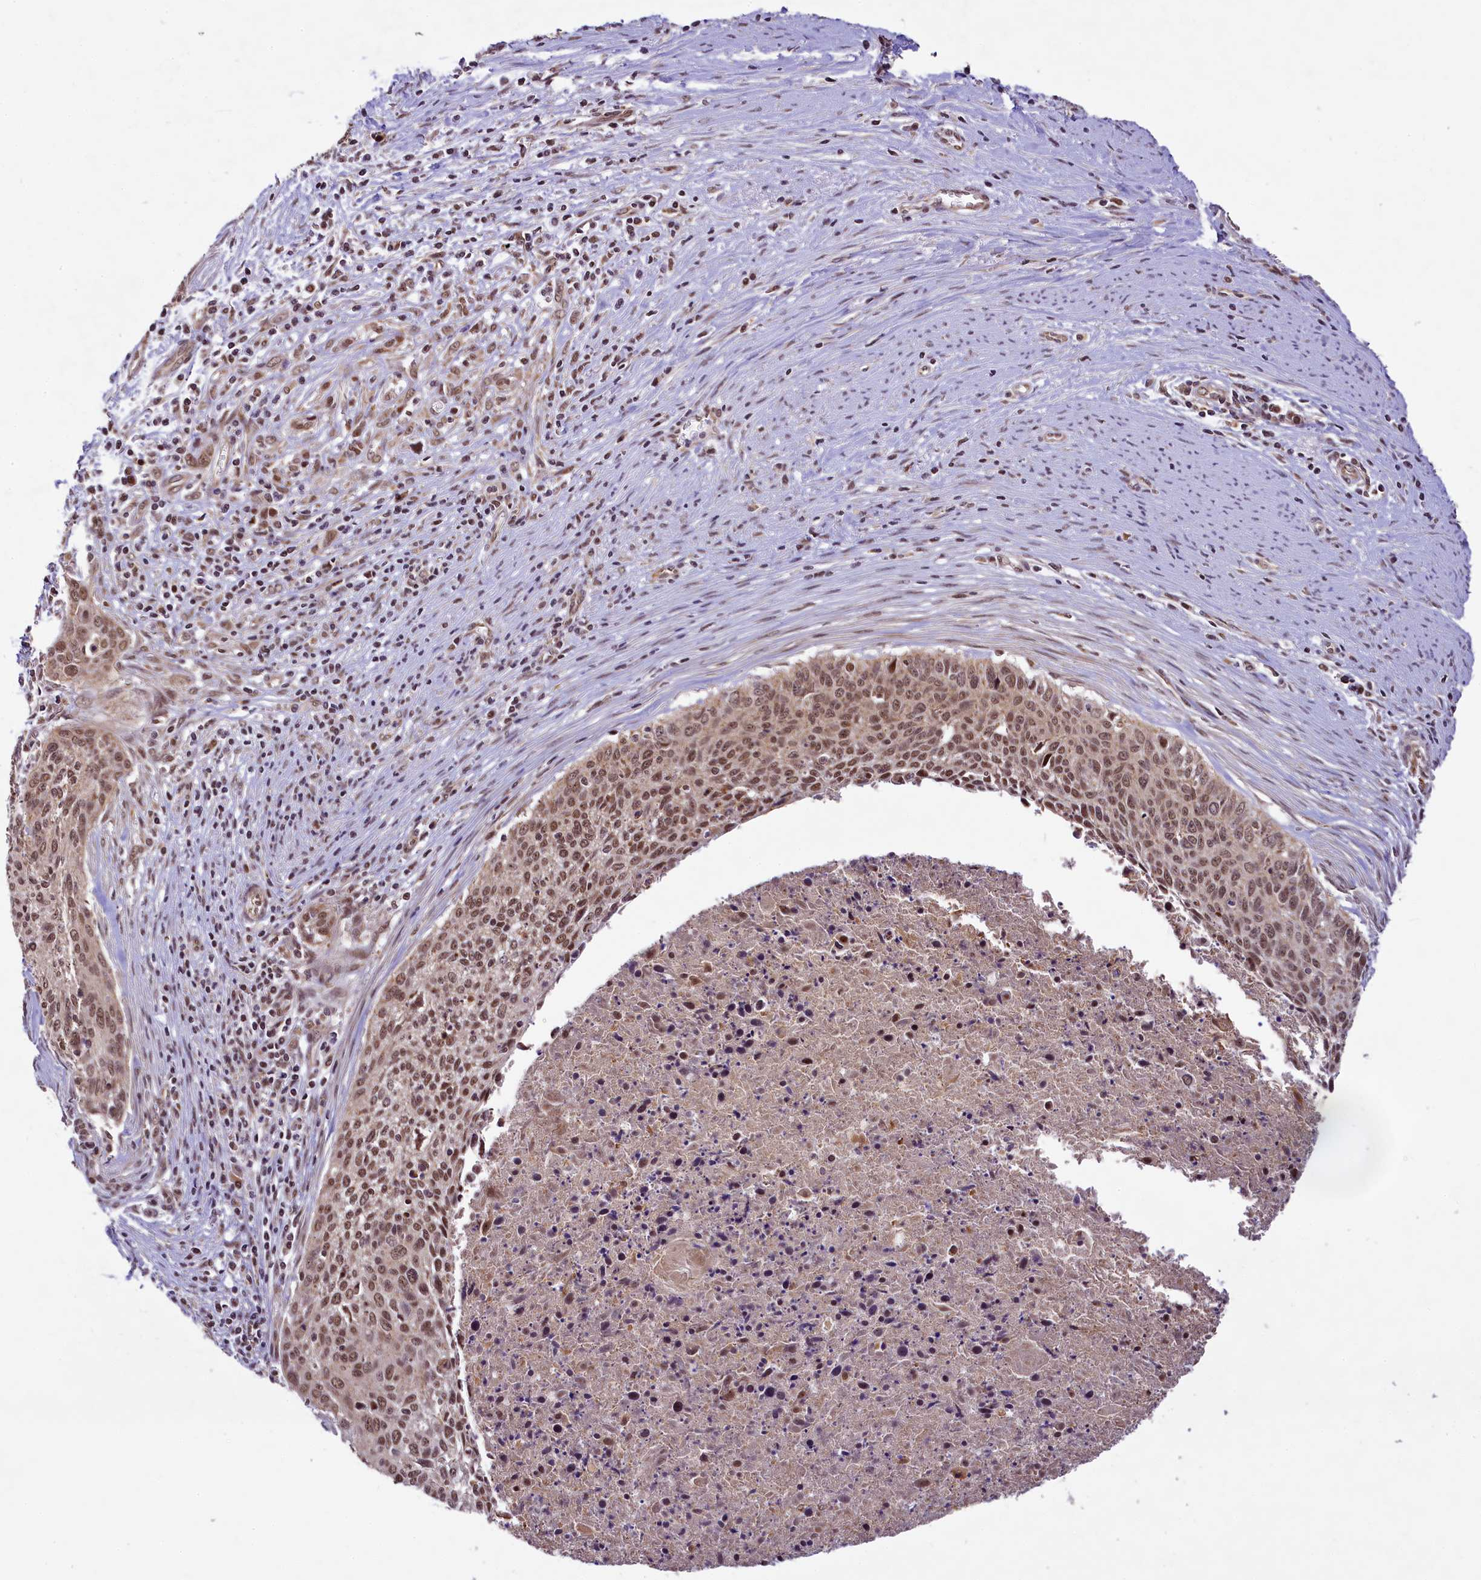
{"staining": {"intensity": "moderate", "quantity": ">75%", "location": "nuclear"}, "tissue": "cervical cancer", "cell_type": "Tumor cells", "image_type": "cancer", "snomed": [{"axis": "morphology", "description": "Squamous cell carcinoma, NOS"}, {"axis": "topography", "description": "Cervix"}], "caption": "Tumor cells reveal moderate nuclear expression in about >75% of cells in cervical squamous cell carcinoma. The staining was performed using DAB, with brown indicating positive protein expression. Nuclei are stained blue with hematoxylin.", "gene": "PAF1", "patient": {"sex": "female", "age": 55}}